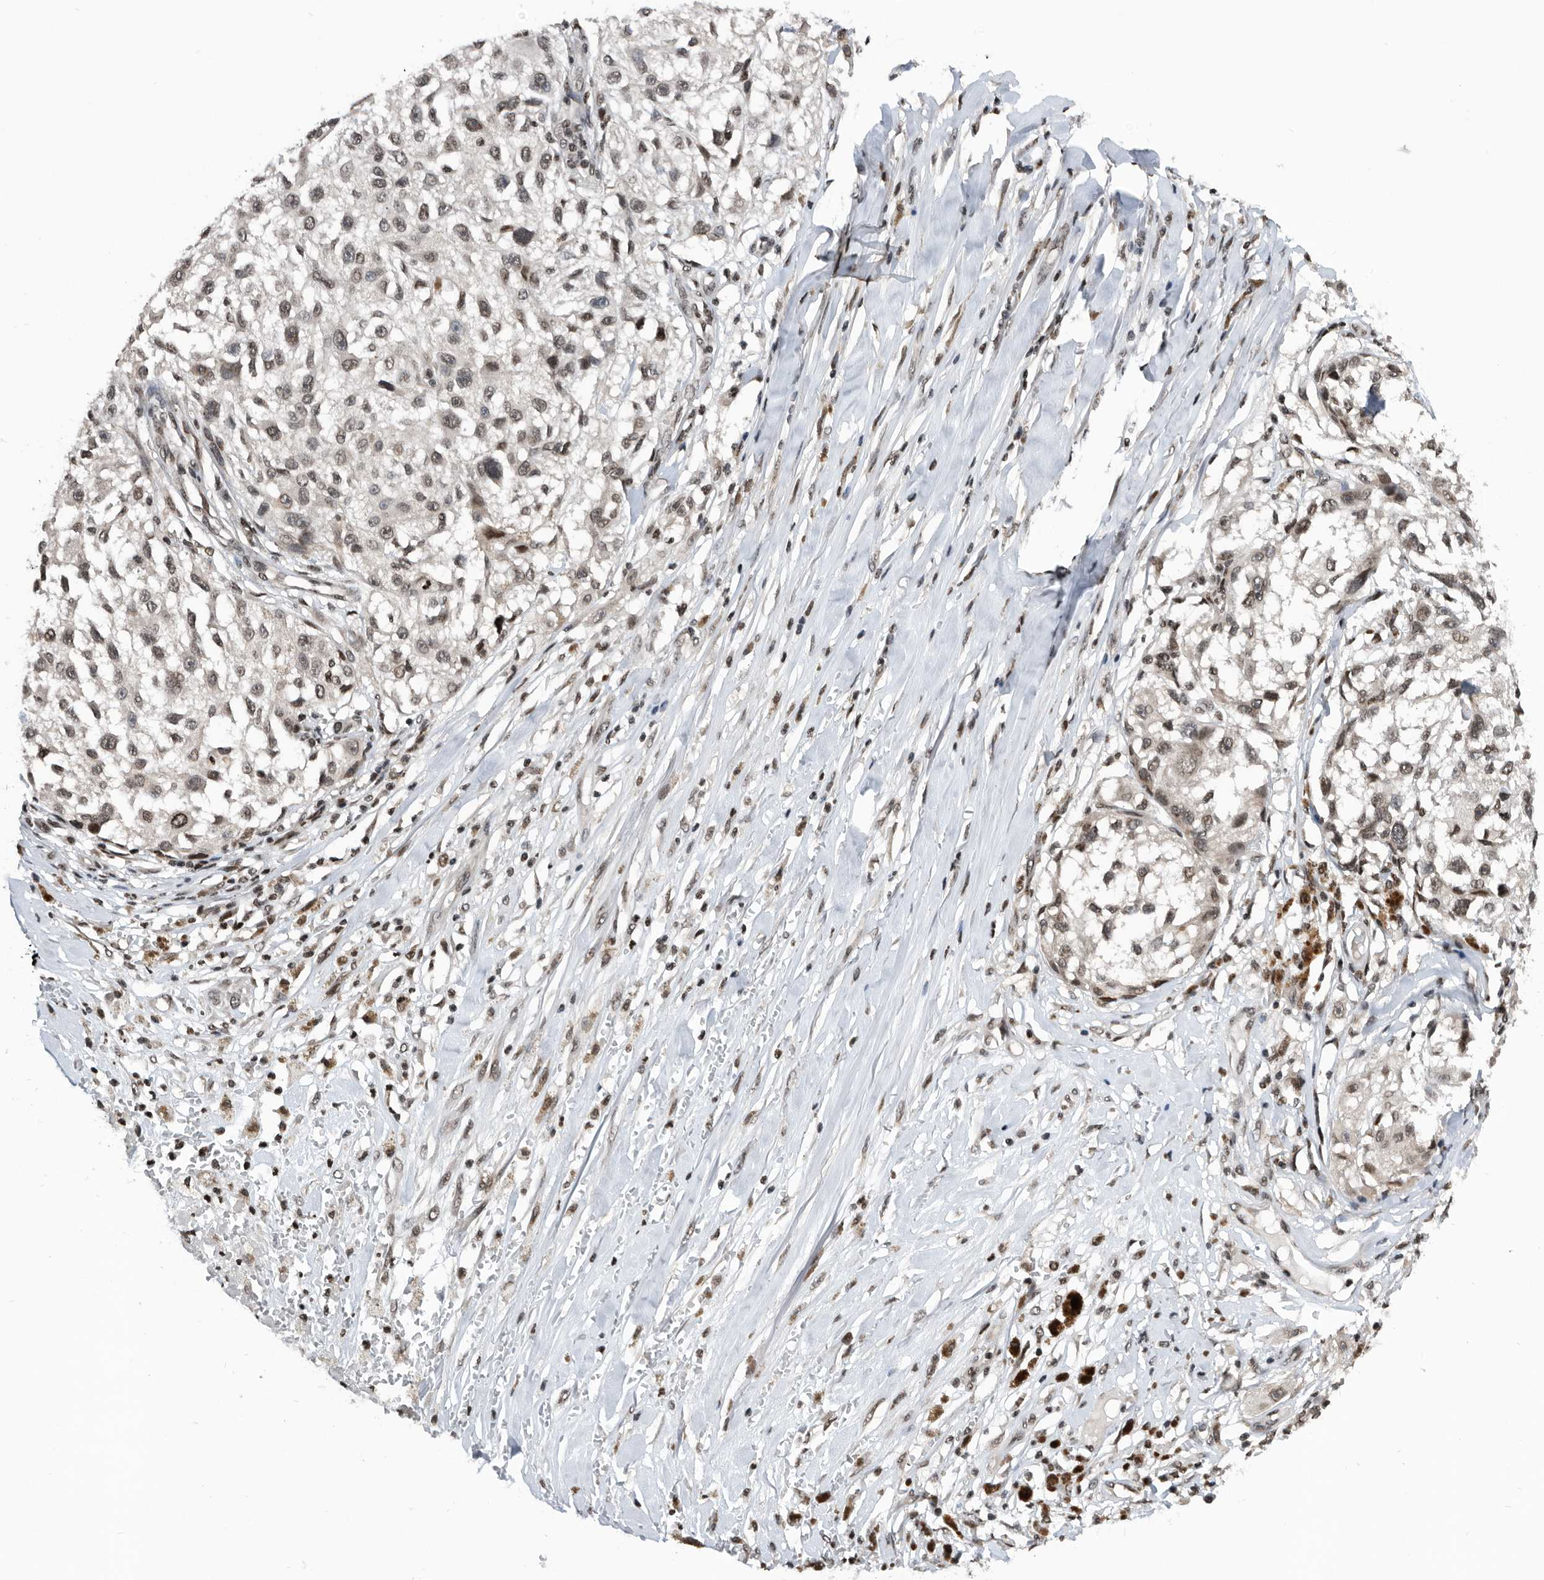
{"staining": {"intensity": "weak", "quantity": ">75%", "location": "nuclear"}, "tissue": "melanoma", "cell_type": "Tumor cells", "image_type": "cancer", "snomed": [{"axis": "morphology", "description": "Necrosis, NOS"}, {"axis": "morphology", "description": "Malignant melanoma, NOS"}, {"axis": "topography", "description": "Skin"}], "caption": "Immunohistochemistry (IHC) micrograph of human malignant melanoma stained for a protein (brown), which shows low levels of weak nuclear expression in approximately >75% of tumor cells.", "gene": "SNRNP48", "patient": {"sex": "female", "age": 87}}